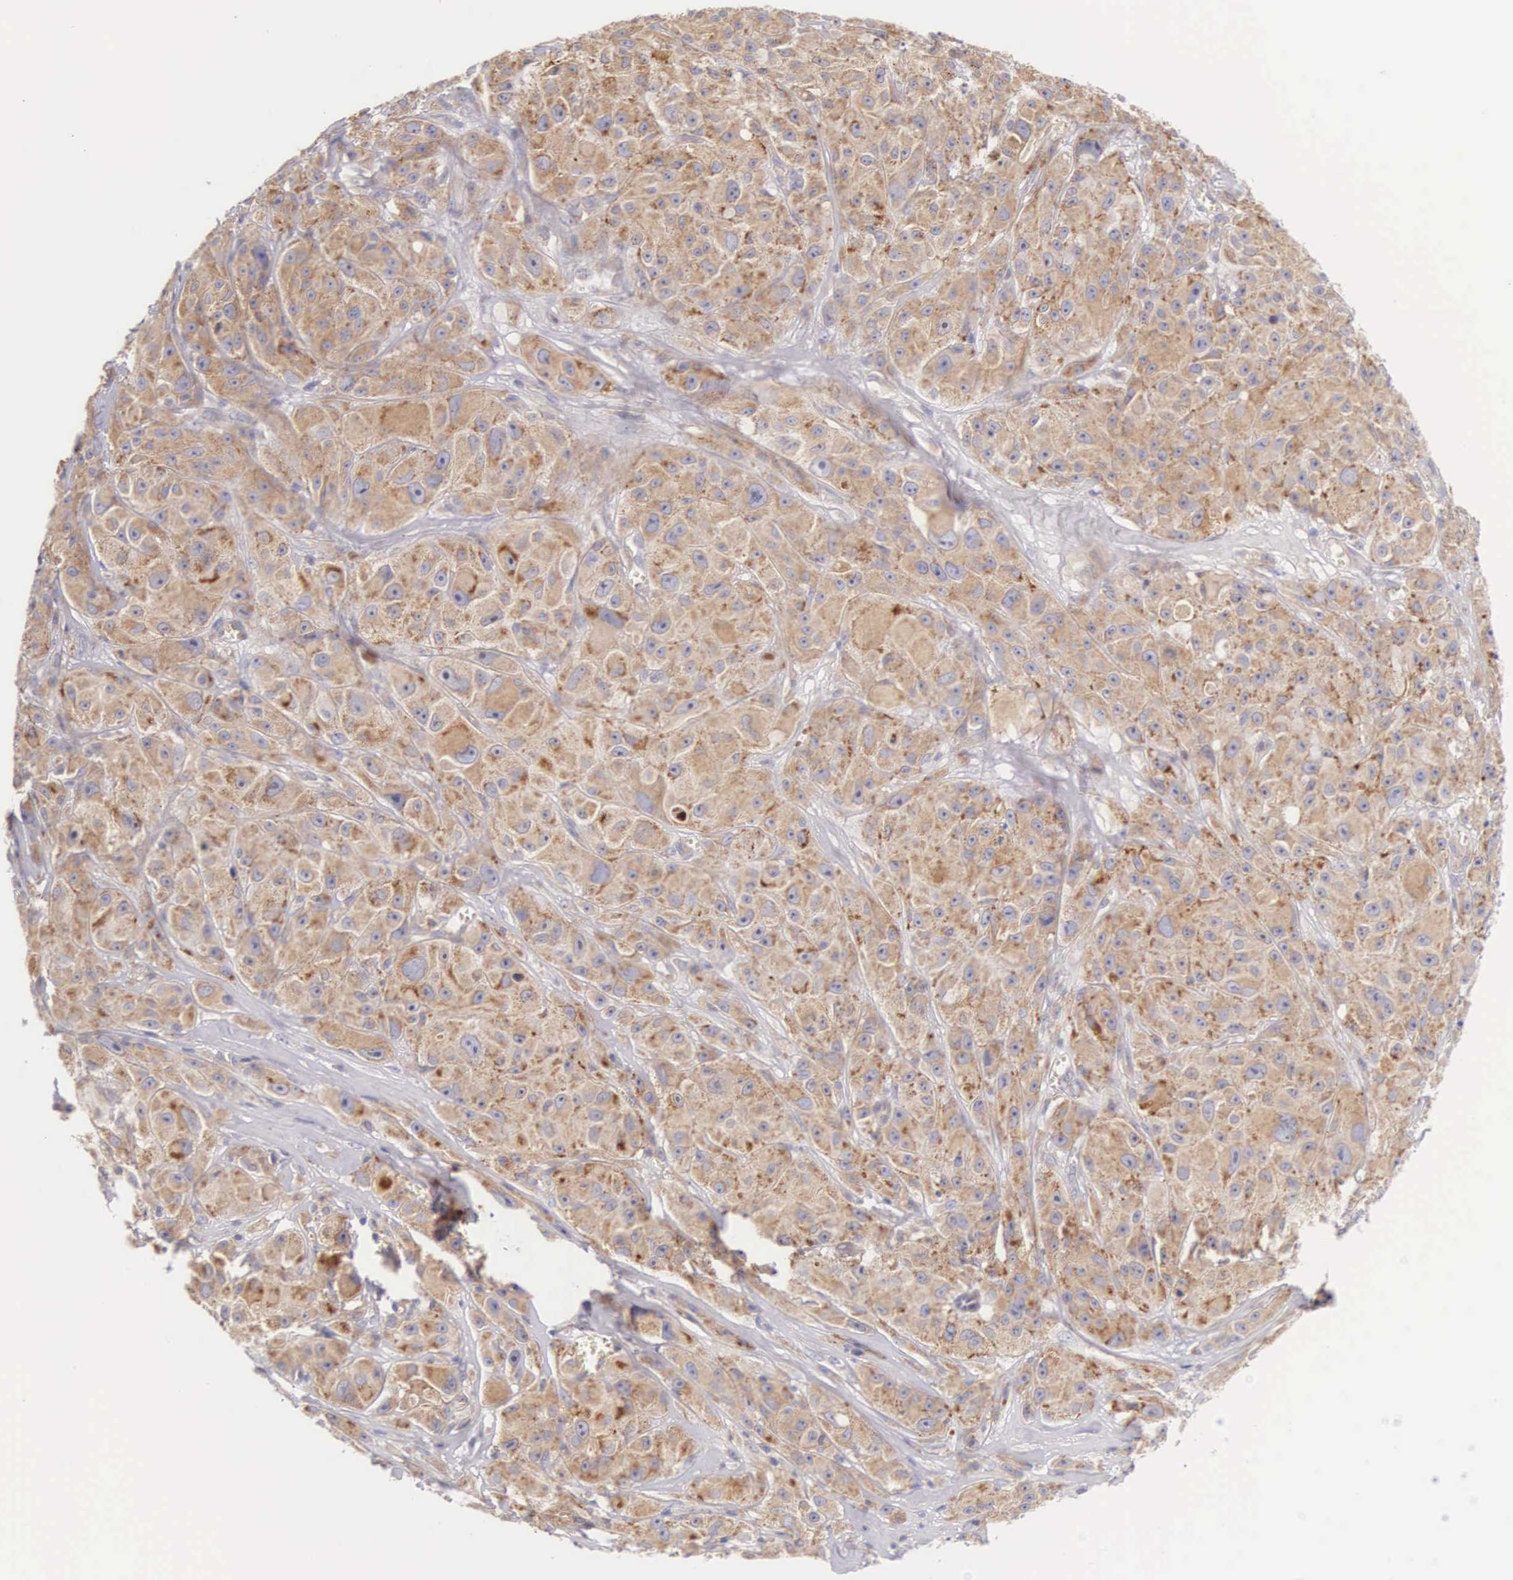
{"staining": {"intensity": "weak", "quantity": ">75%", "location": "cytoplasmic/membranous"}, "tissue": "melanoma", "cell_type": "Tumor cells", "image_type": "cancer", "snomed": [{"axis": "morphology", "description": "Malignant melanoma, NOS"}, {"axis": "topography", "description": "Skin"}], "caption": "There is low levels of weak cytoplasmic/membranous expression in tumor cells of malignant melanoma, as demonstrated by immunohistochemical staining (brown color).", "gene": "NSDHL", "patient": {"sex": "male", "age": 56}}